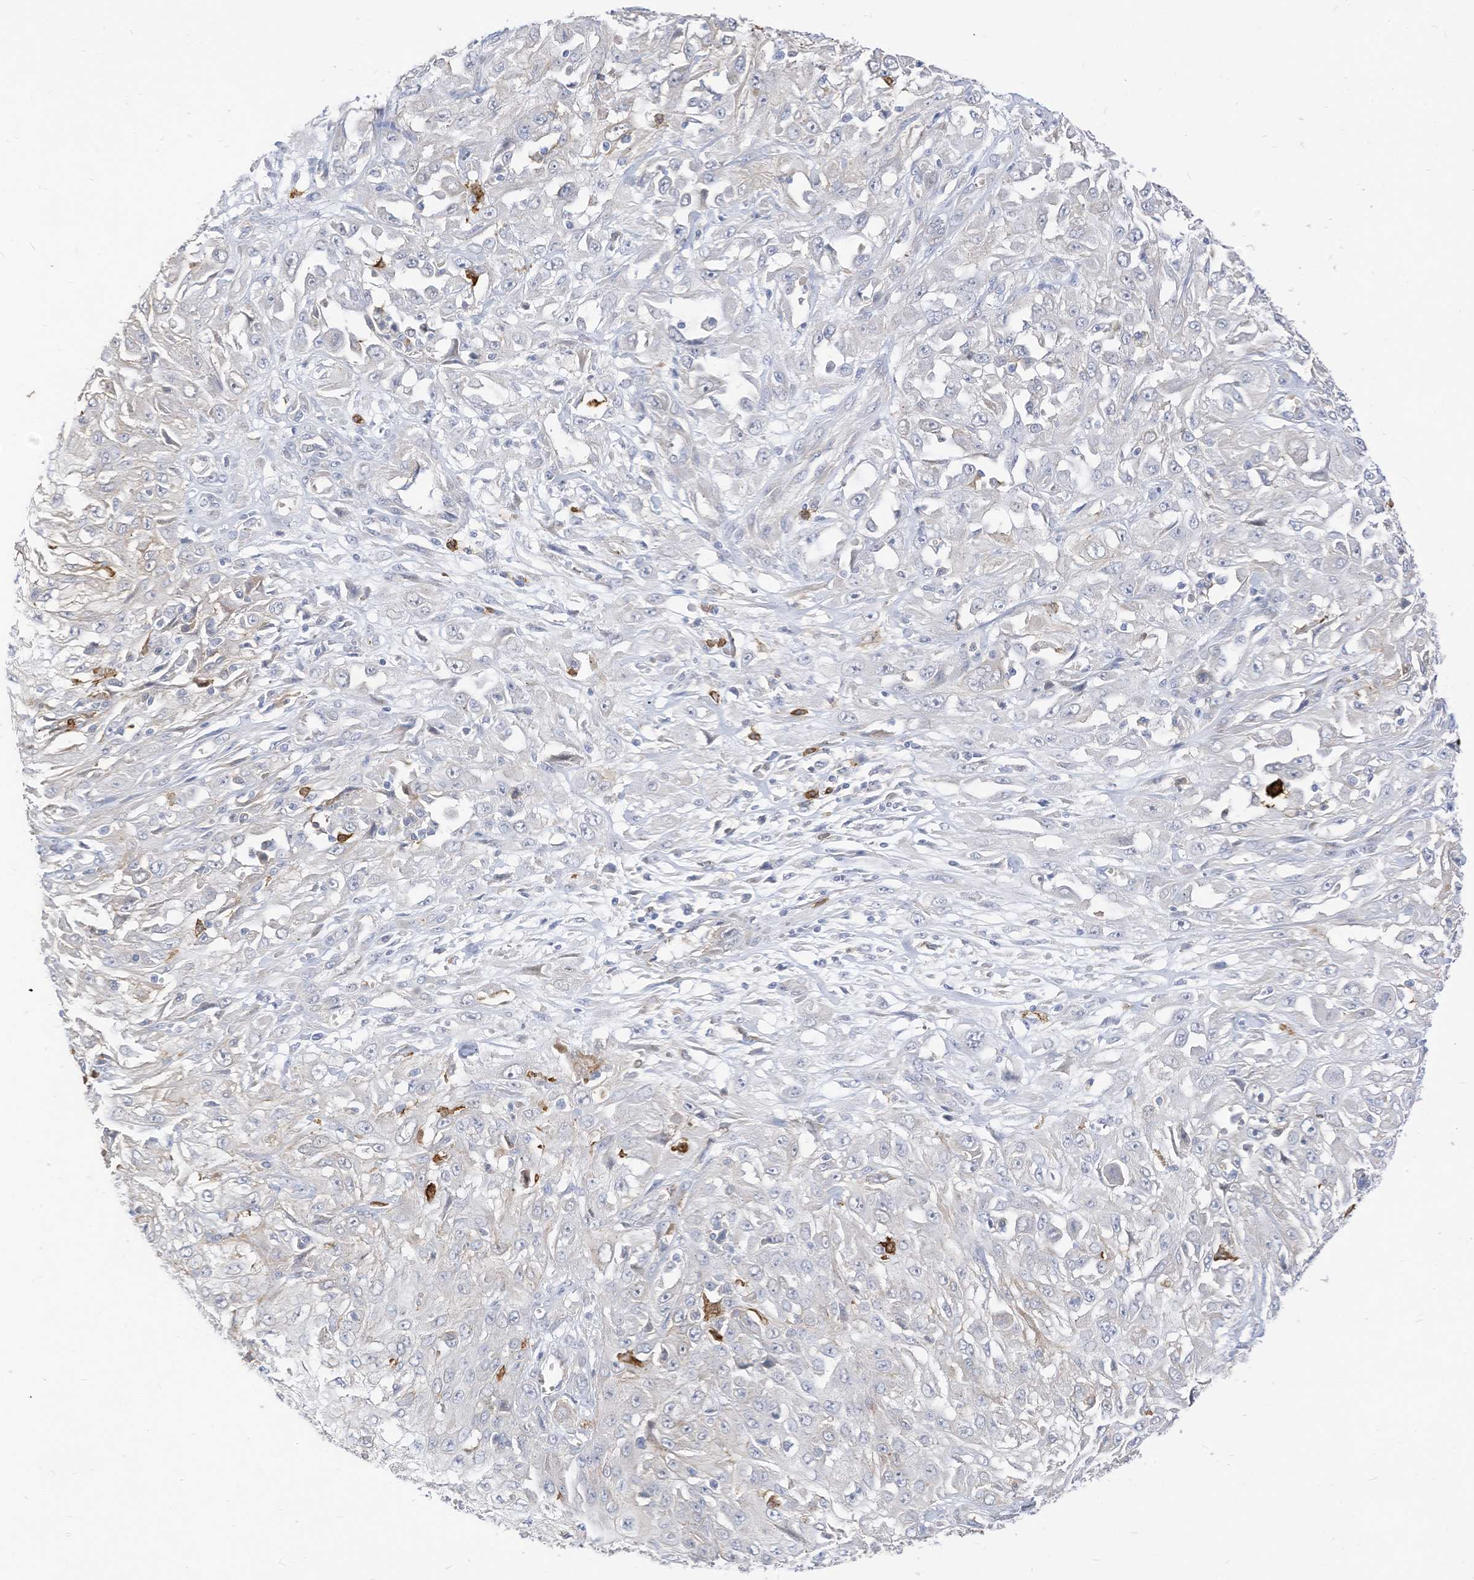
{"staining": {"intensity": "negative", "quantity": "none", "location": "none"}, "tissue": "skin cancer", "cell_type": "Tumor cells", "image_type": "cancer", "snomed": [{"axis": "morphology", "description": "Squamous cell carcinoma, NOS"}, {"axis": "morphology", "description": "Squamous cell carcinoma, metastatic, NOS"}, {"axis": "topography", "description": "Skin"}, {"axis": "topography", "description": "Lymph node"}], "caption": "Micrograph shows no significant protein staining in tumor cells of metastatic squamous cell carcinoma (skin). (Brightfield microscopy of DAB (3,3'-diaminobenzidine) IHC at high magnification).", "gene": "ATP13A1", "patient": {"sex": "male", "age": 75}}